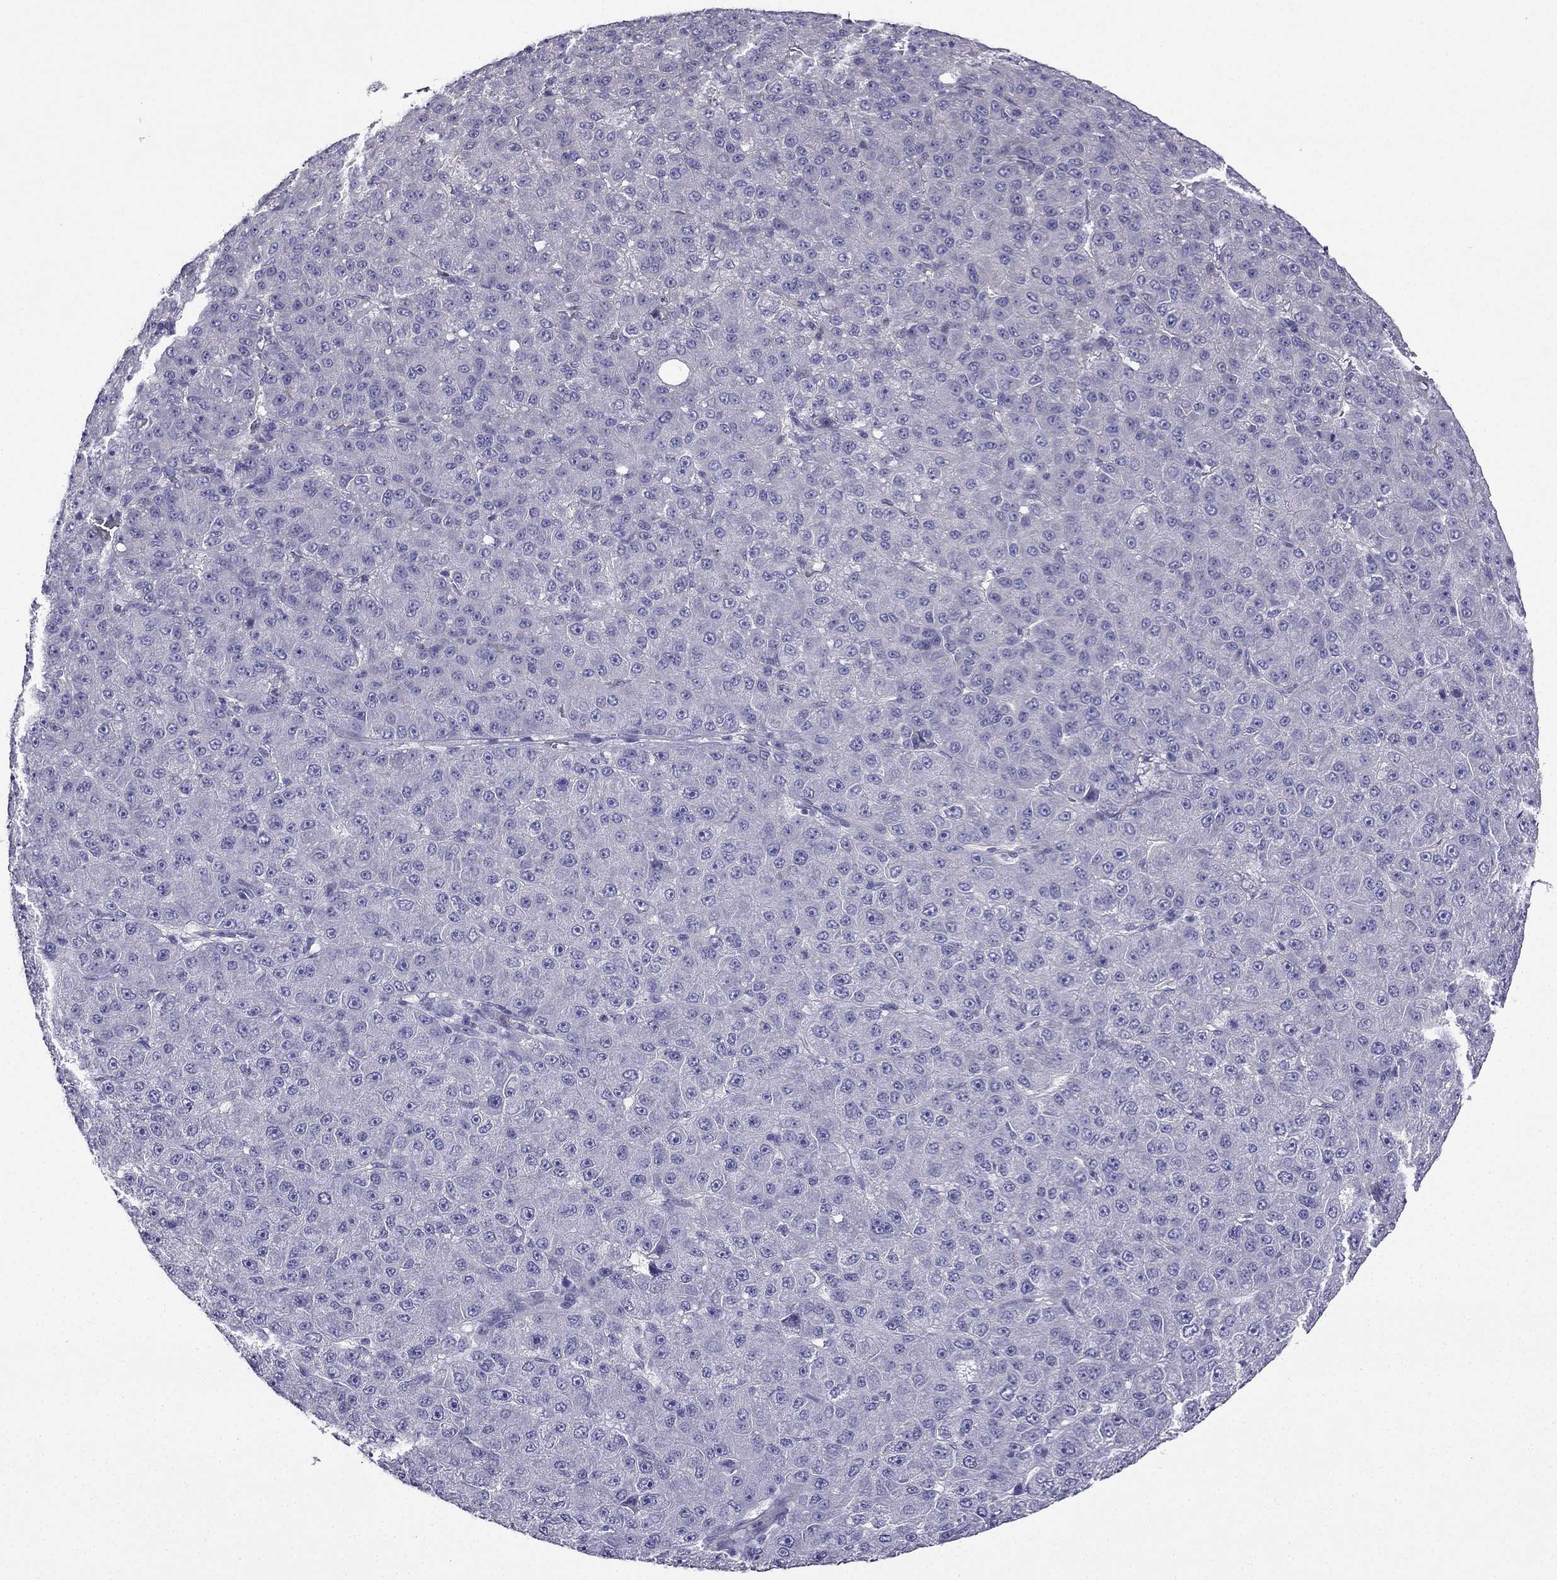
{"staining": {"intensity": "negative", "quantity": "none", "location": "none"}, "tissue": "liver cancer", "cell_type": "Tumor cells", "image_type": "cancer", "snomed": [{"axis": "morphology", "description": "Carcinoma, Hepatocellular, NOS"}, {"axis": "topography", "description": "Liver"}], "caption": "Liver cancer was stained to show a protein in brown. There is no significant positivity in tumor cells. (Brightfield microscopy of DAB (3,3'-diaminobenzidine) immunohistochemistry (IHC) at high magnification).", "gene": "KCNJ10", "patient": {"sex": "male", "age": 67}}